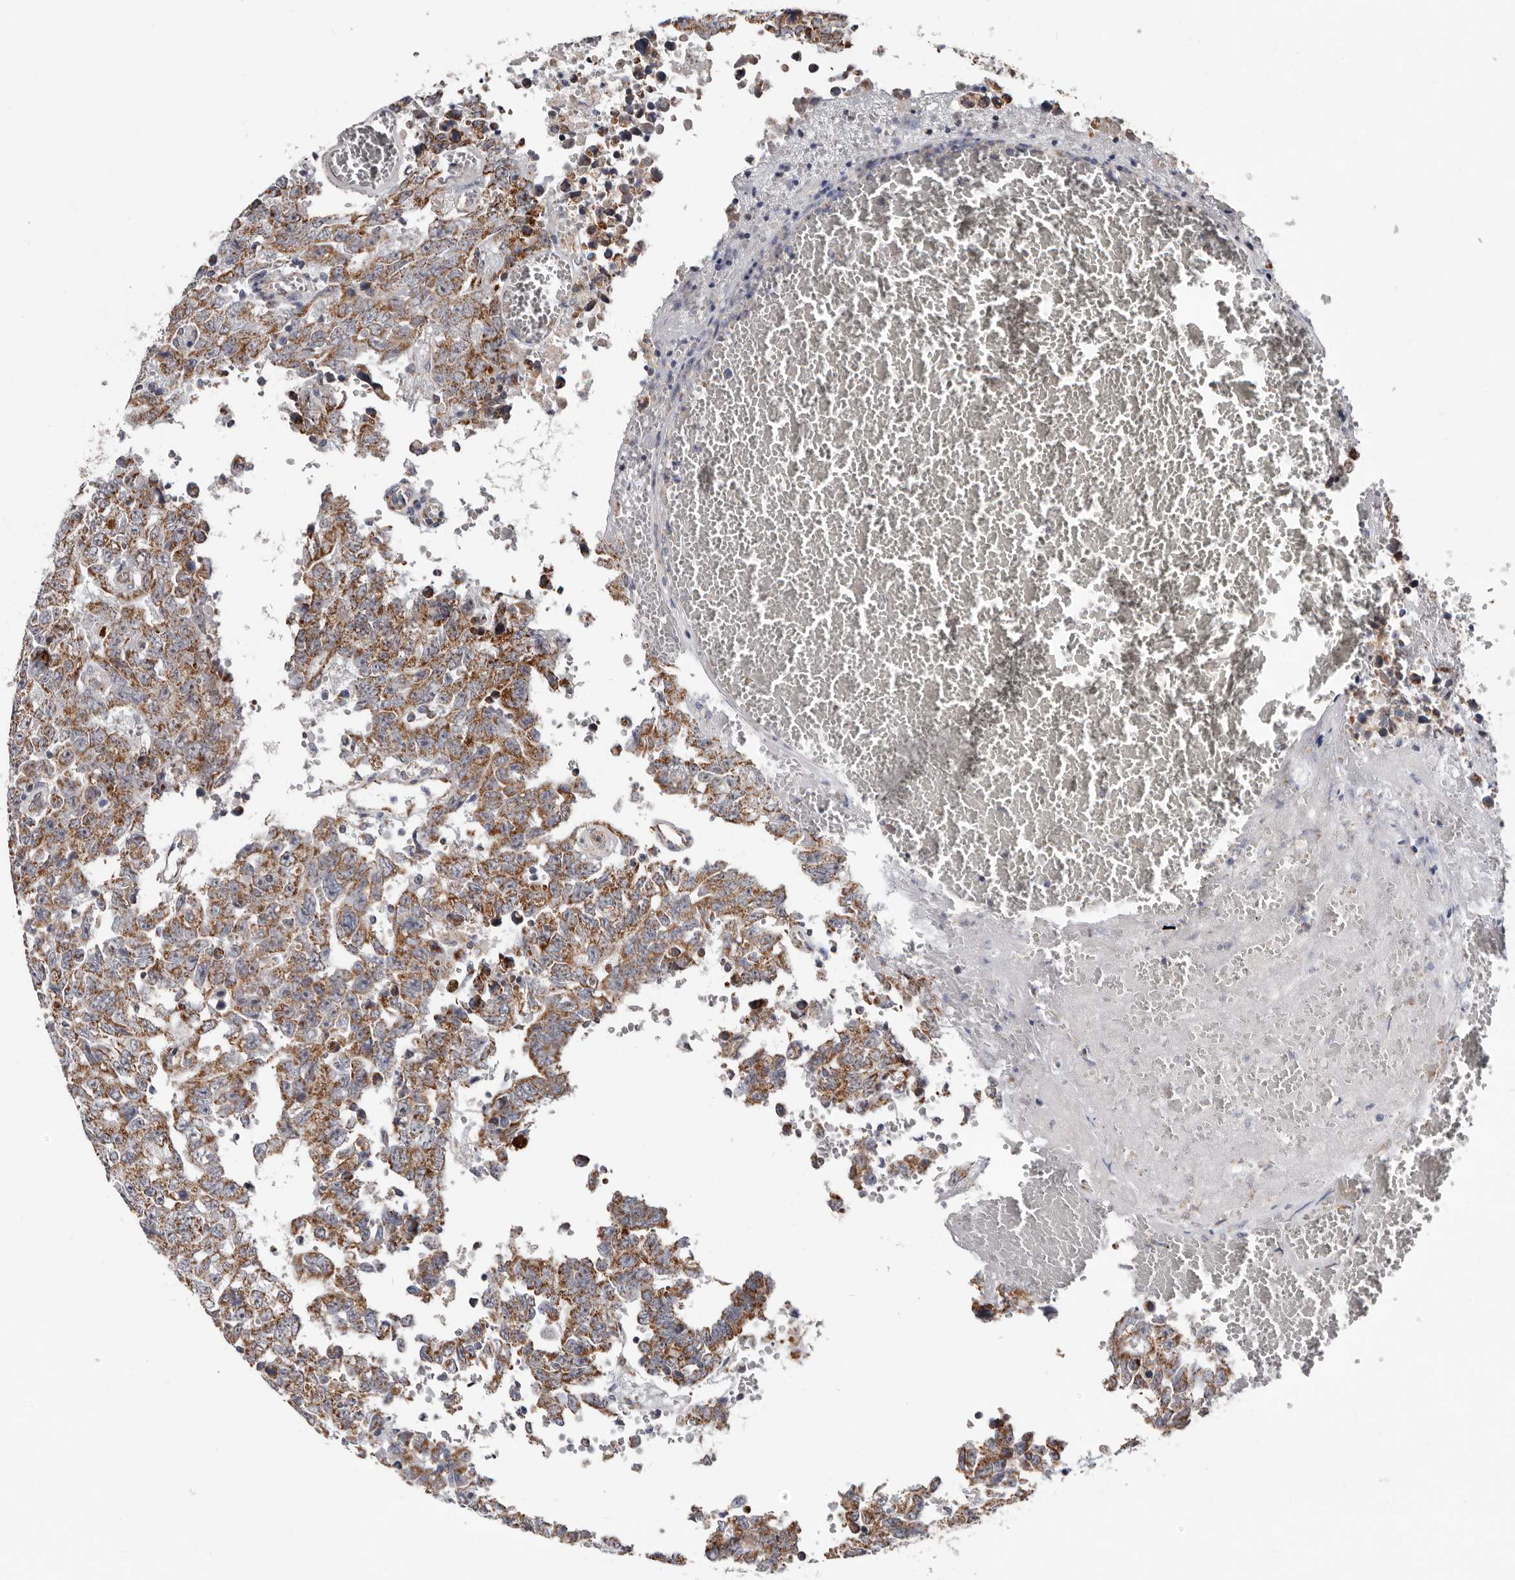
{"staining": {"intensity": "moderate", "quantity": ">75%", "location": "cytoplasmic/membranous"}, "tissue": "testis cancer", "cell_type": "Tumor cells", "image_type": "cancer", "snomed": [{"axis": "morphology", "description": "Carcinoma, Embryonal, NOS"}, {"axis": "topography", "description": "Testis"}], "caption": "High-magnification brightfield microscopy of testis embryonal carcinoma stained with DAB (3,3'-diaminobenzidine) (brown) and counterstained with hematoxylin (blue). tumor cells exhibit moderate cytoplasmic/membranous expression is appreciated in about>75% of cells.", "gene": "MRPL18", "patient": {"sex": "male", "age": 26}}